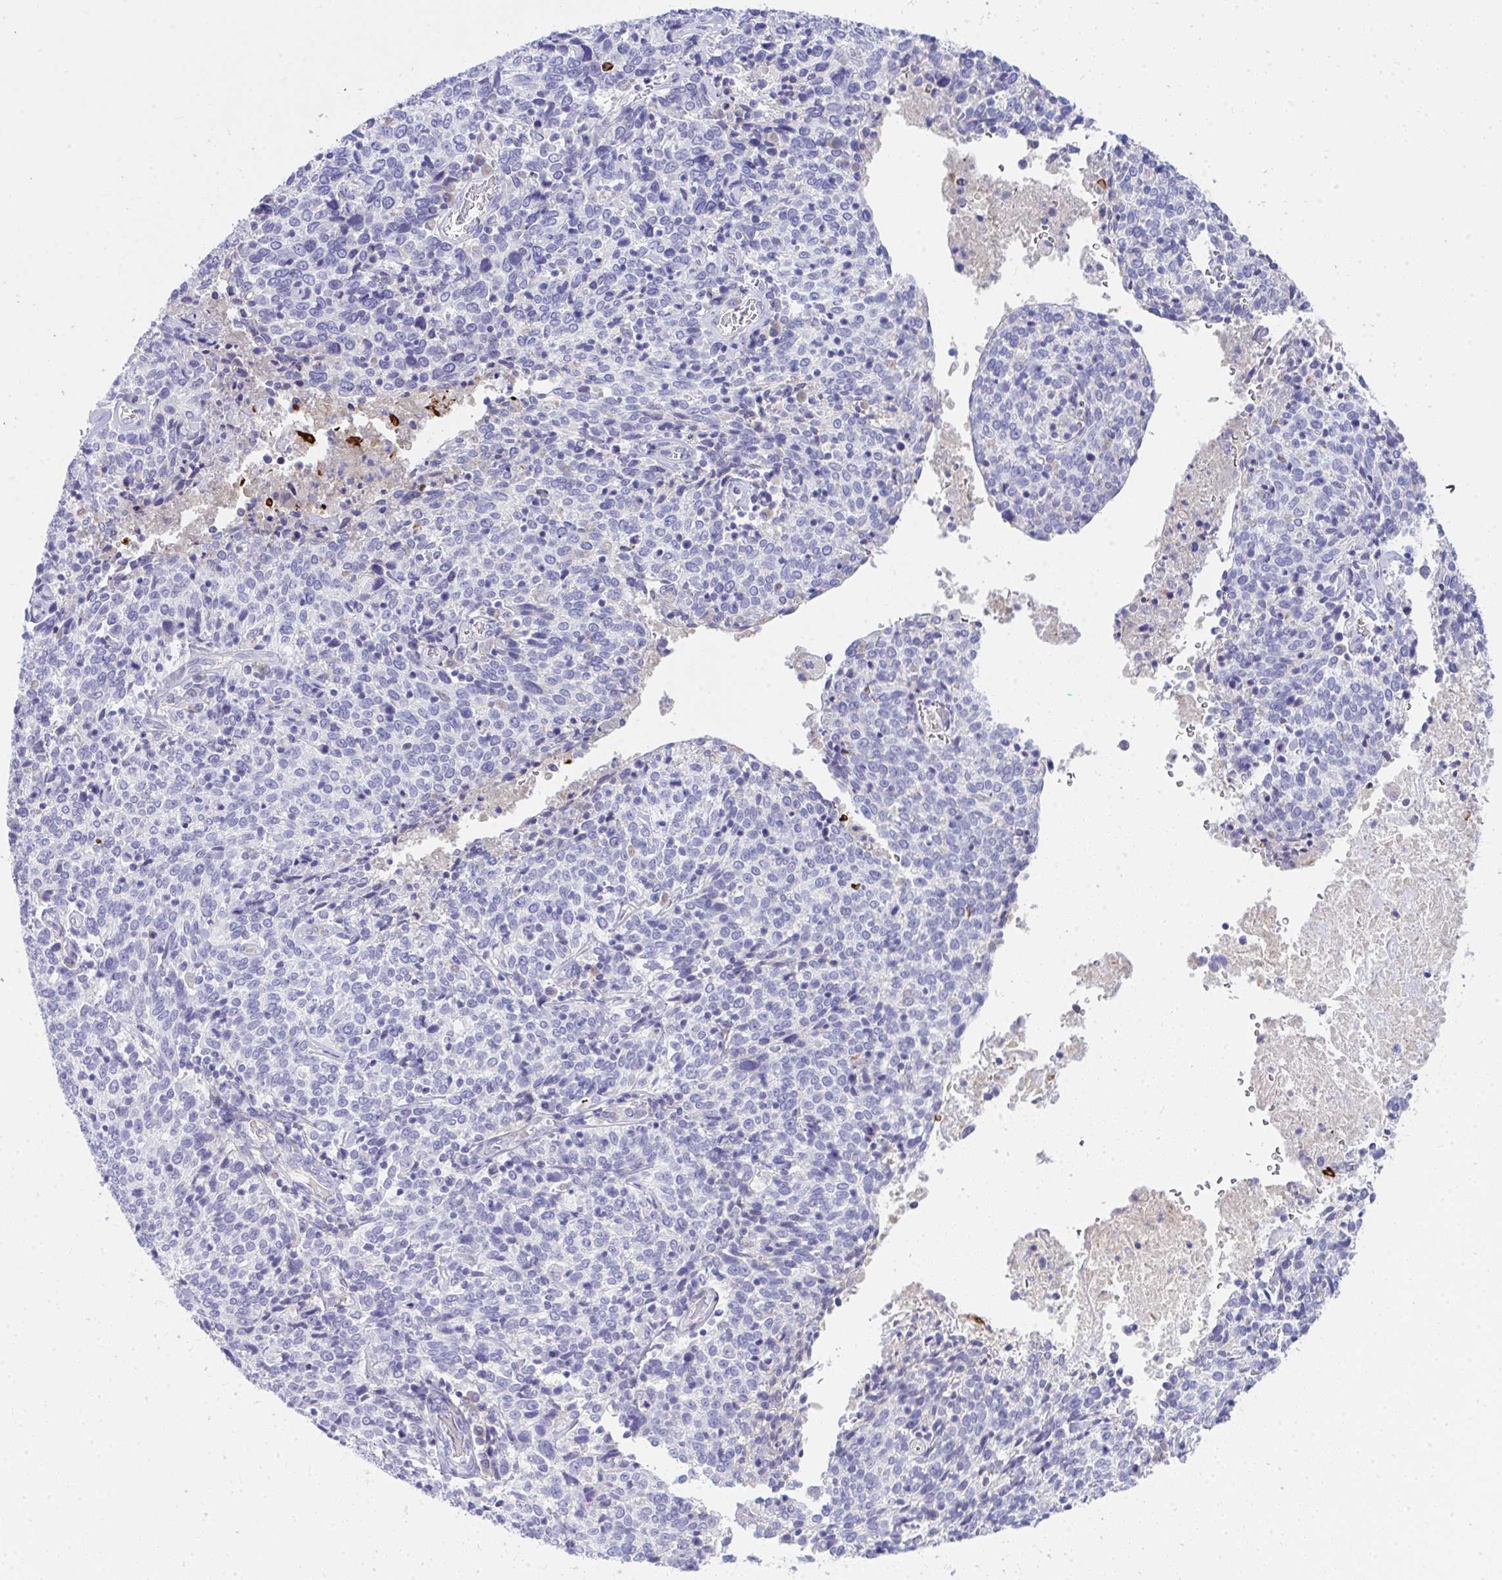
{"staining": {"intensity": "negative", "quantity": "none", "location": "none"}, "tissue": "cervical cancer", "cell_type": "Tumor cells", "image_type": "cancer", "snomed": [{"axis": "morphology", "description": "Squamous cell carcinoma, NOS"}, {"axis": "topography", "description": "Cervix"}], "caption": "High magnification brightfield microscopy of cervical cancer stained with DAB (brown) and counterstained with hematoxylin (blue): tumor cells show no significant staining. The staining was performed using DAB (3,3'-diaminobenzidine) to visualize the protein expression in brown, while the nuclei were stained in blue with hematoxylin (Magnification: 20x).", "gene": "LRRC36", "patient": {"sex": "female", "age": 46}}